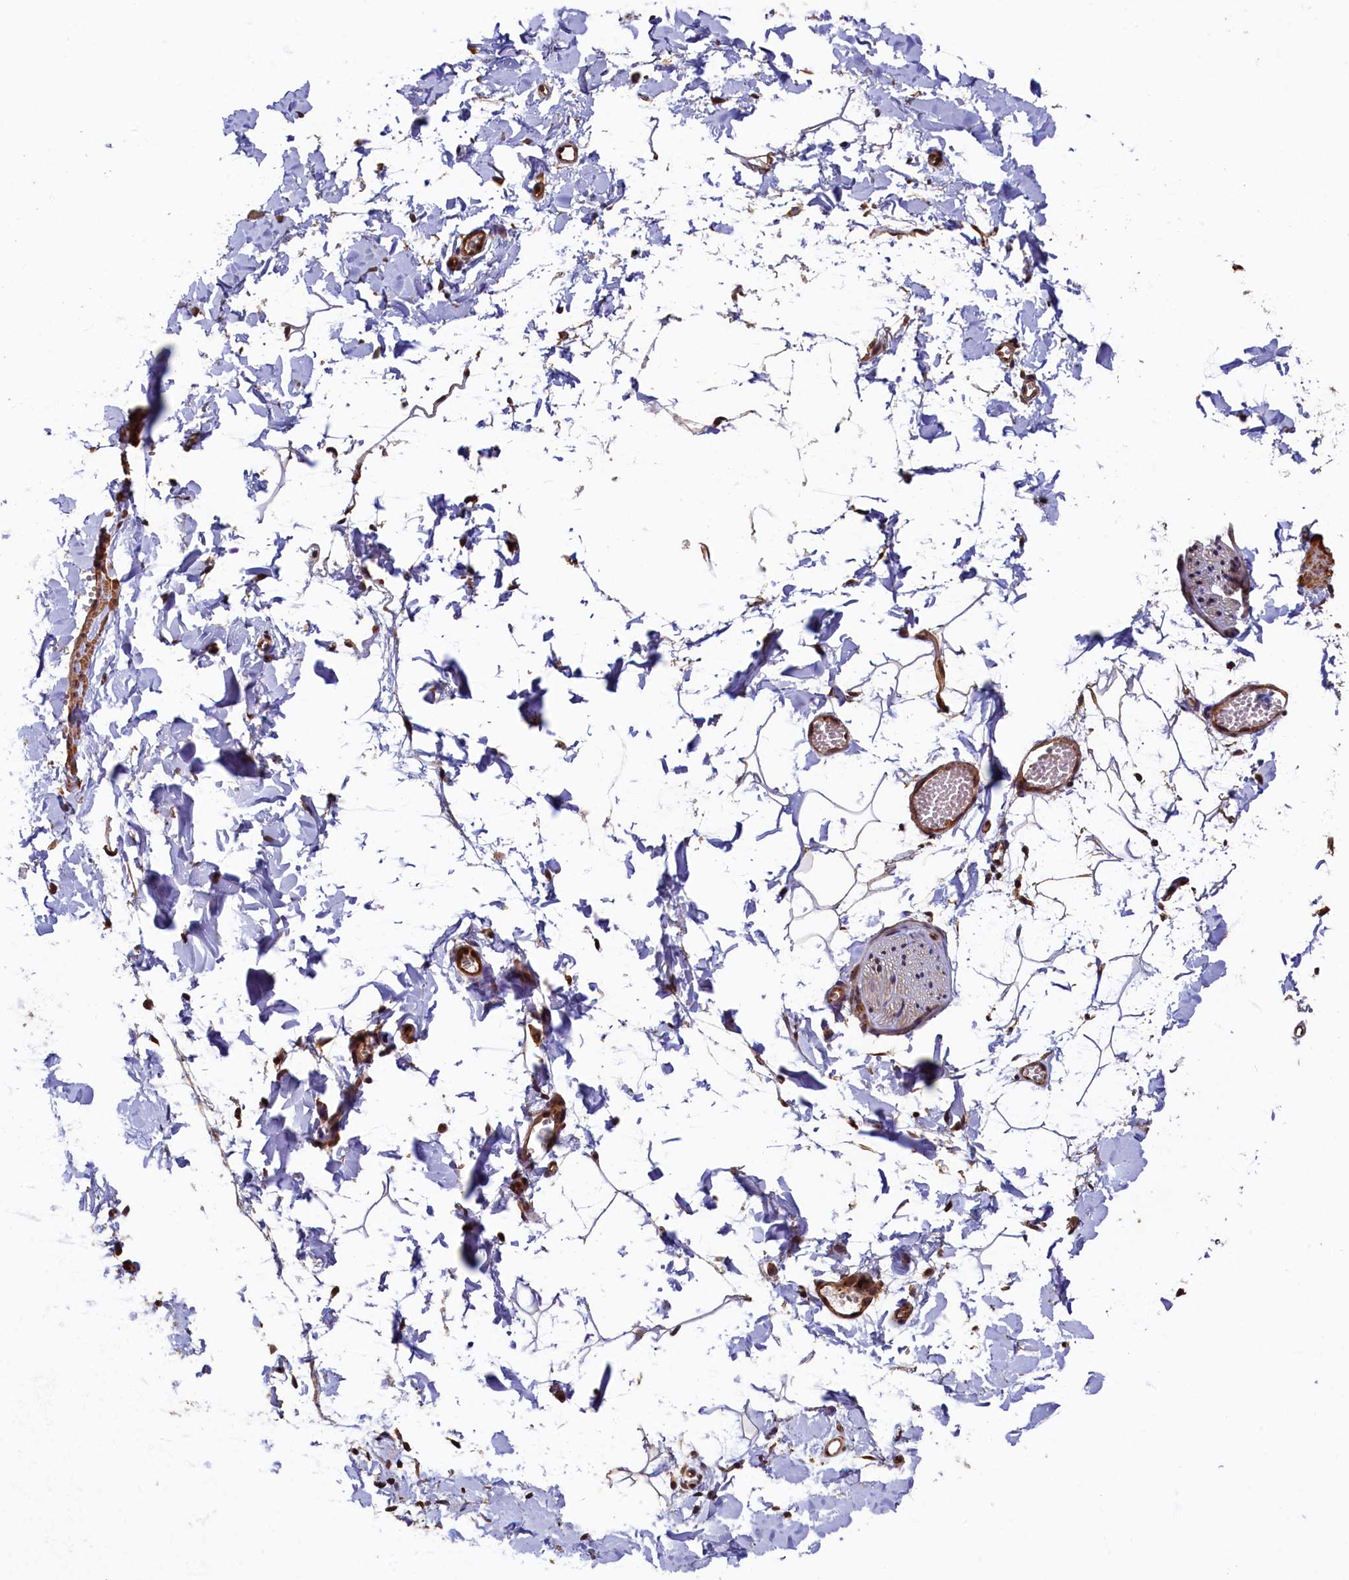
{"staining": {"intensity": "moderate", "quantity": ">75%", "location": "cytoplasmic/membranous"}, "tissue": "adipose tissue", "cell_type": "Adipocytes", "image_type": "normal", "snomed": [{"axis": "morphology", "description": "Normal tissue, NOS"}, {"axis": "topography", "description": "Gallbladder"}, {"axis": "topography", "description": "Peripheral nerve tissue"}], "caption": "Immunohistochemistry of benign human adipose tissue shows medium levels of moderate cytoplasmic/membranous staining in approximately >75% of adipocytes.", "gene": "TMEM181", "patient": {"sex": "male", "age": 38}}